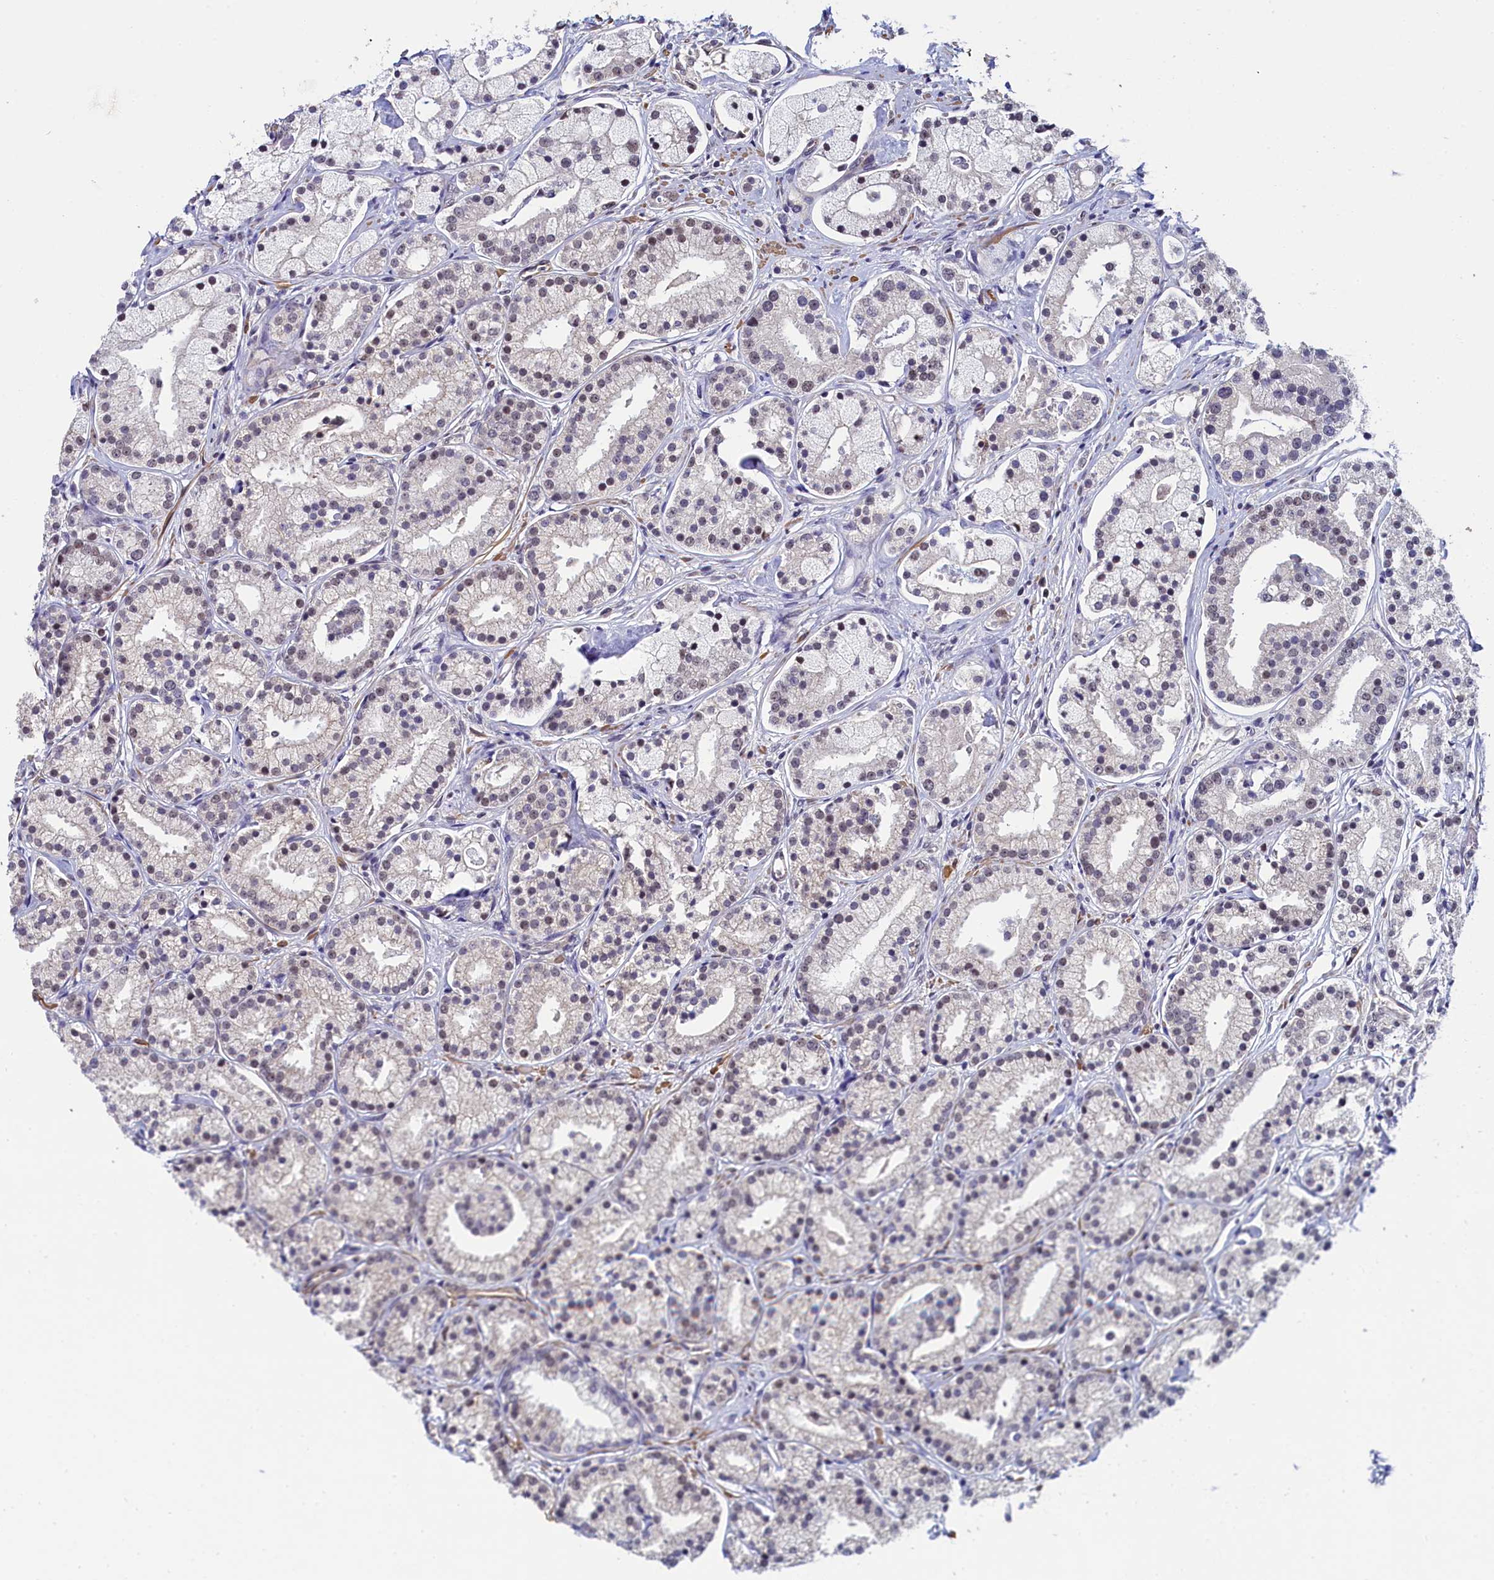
{"staining": {"intensity": "negative", "quantity": "none", "location": "none"}, "tissue": "prostate cancer", "cell_type": "Tumor cells", "image_type": "cancer", "snomed": [{"axis": "morphology", "description": "Adenocarcinoma, High grade"}, {"axis": "topography", "description": "Prostate"}], "caption": "Immunohistochemistry micrograph of human prostate cancer stained for a protein (brown), which shows no staining in tumor cells.", "gene": "INTS14", "patient": {"sex": "male", "age": 69}}